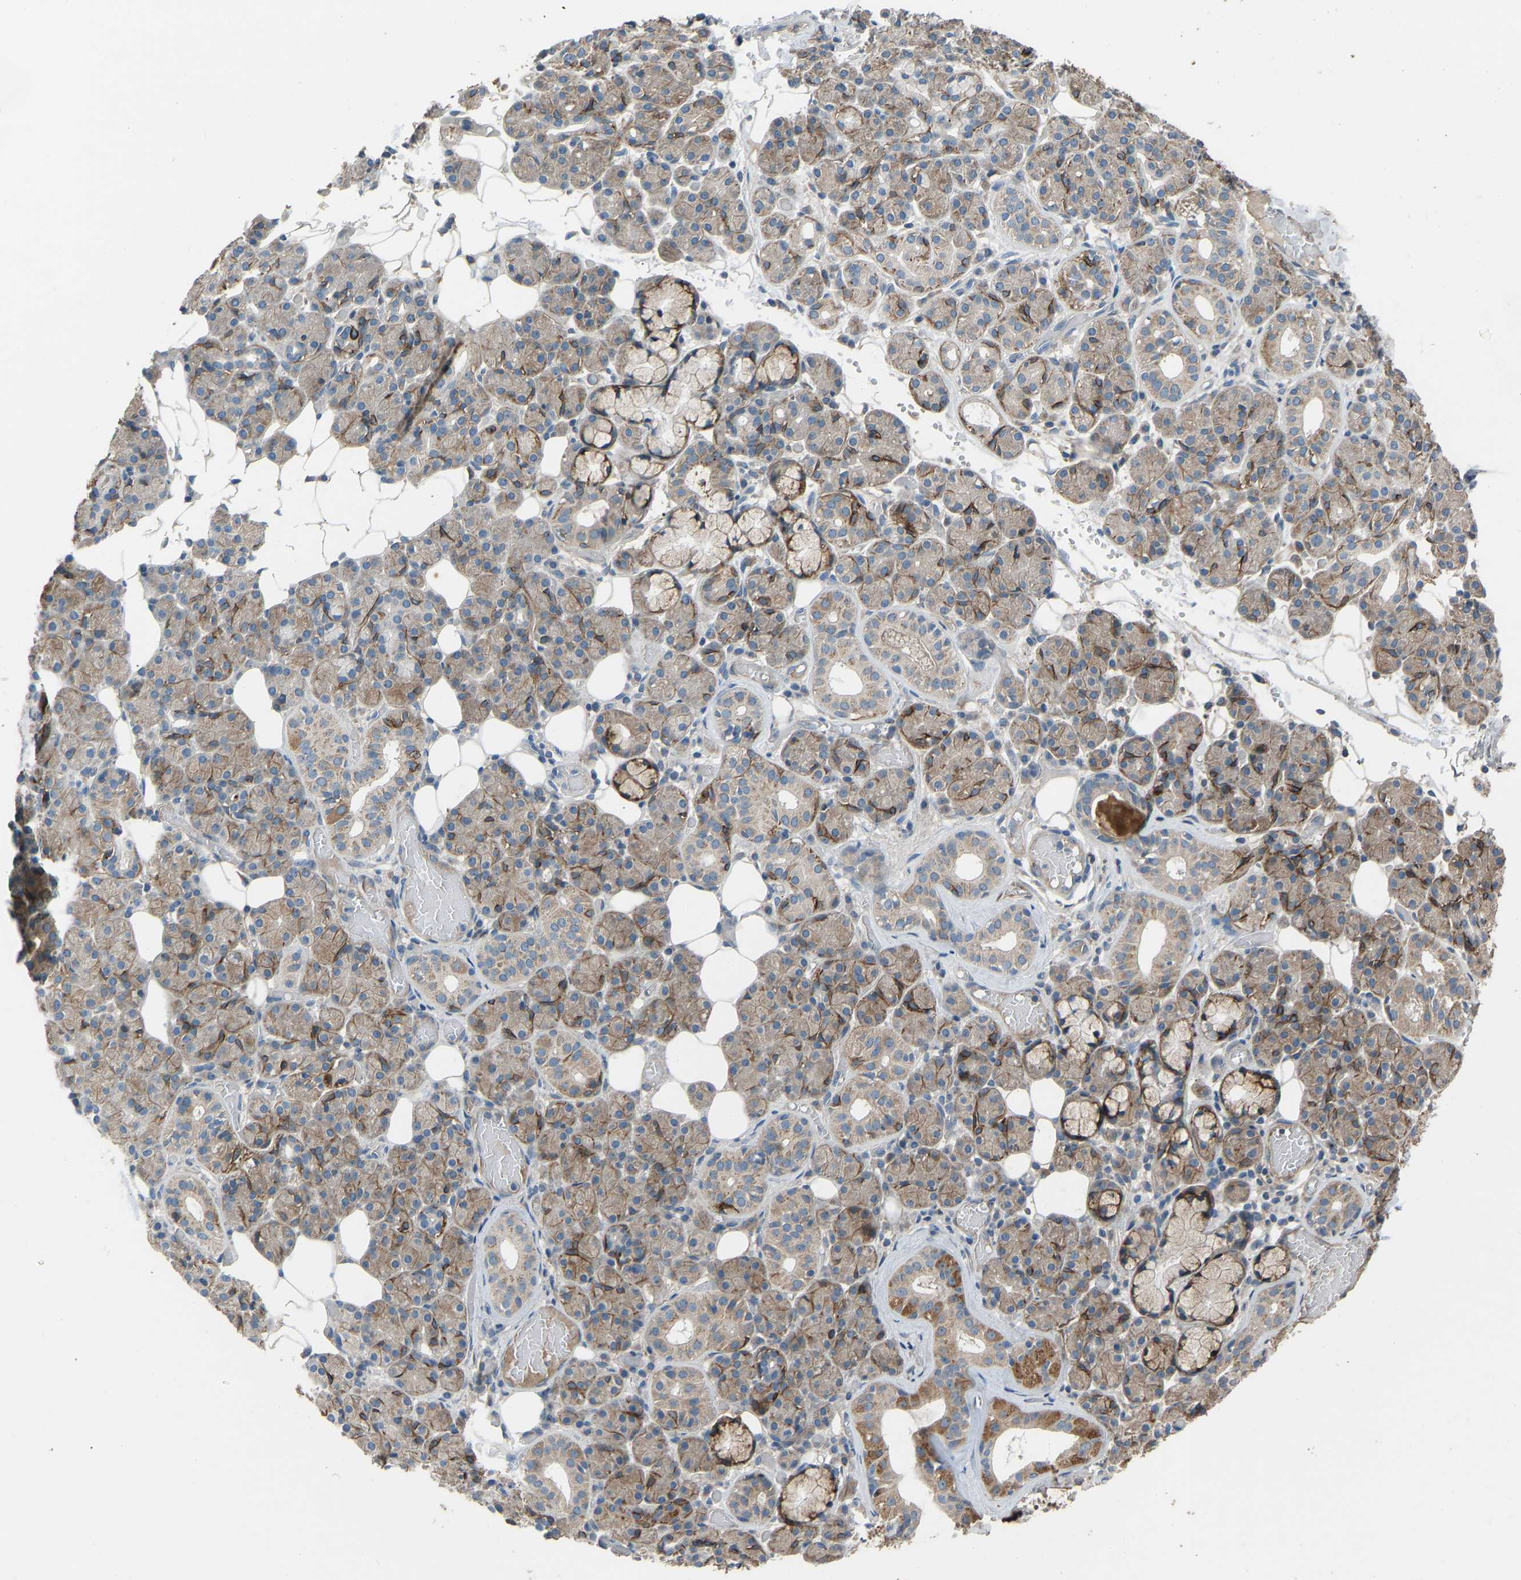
{"staining": {"intensity": "moderate", "quantity": "25%-75%", "location": "cytoplasmic/membranous"}, "tissue": "salivary gland", "cell_type": "Glandular cells", "image_type": "normal", "snomed": [{"axis": "morphology", "description": "Normal tissue, NOS"}, {"axis": "topography", "description": "Salivary gland"}], "caption": "Immunohistochemistry staining of normal salivary gland, which shows medium levels of moderate cytoplasmic/membranous positivity in approximately 25%-75% of glandular cells indicating moderate cytoplasmic/membranous protein staining. The staining was performed using DAB (3,3'-diaminobenzidine) (brown) for protein detection and nuclei were counterstained in hematoxylin (blue).", "gene": "TGFBR3", "patient": {"sex": "male", "age": 63}}